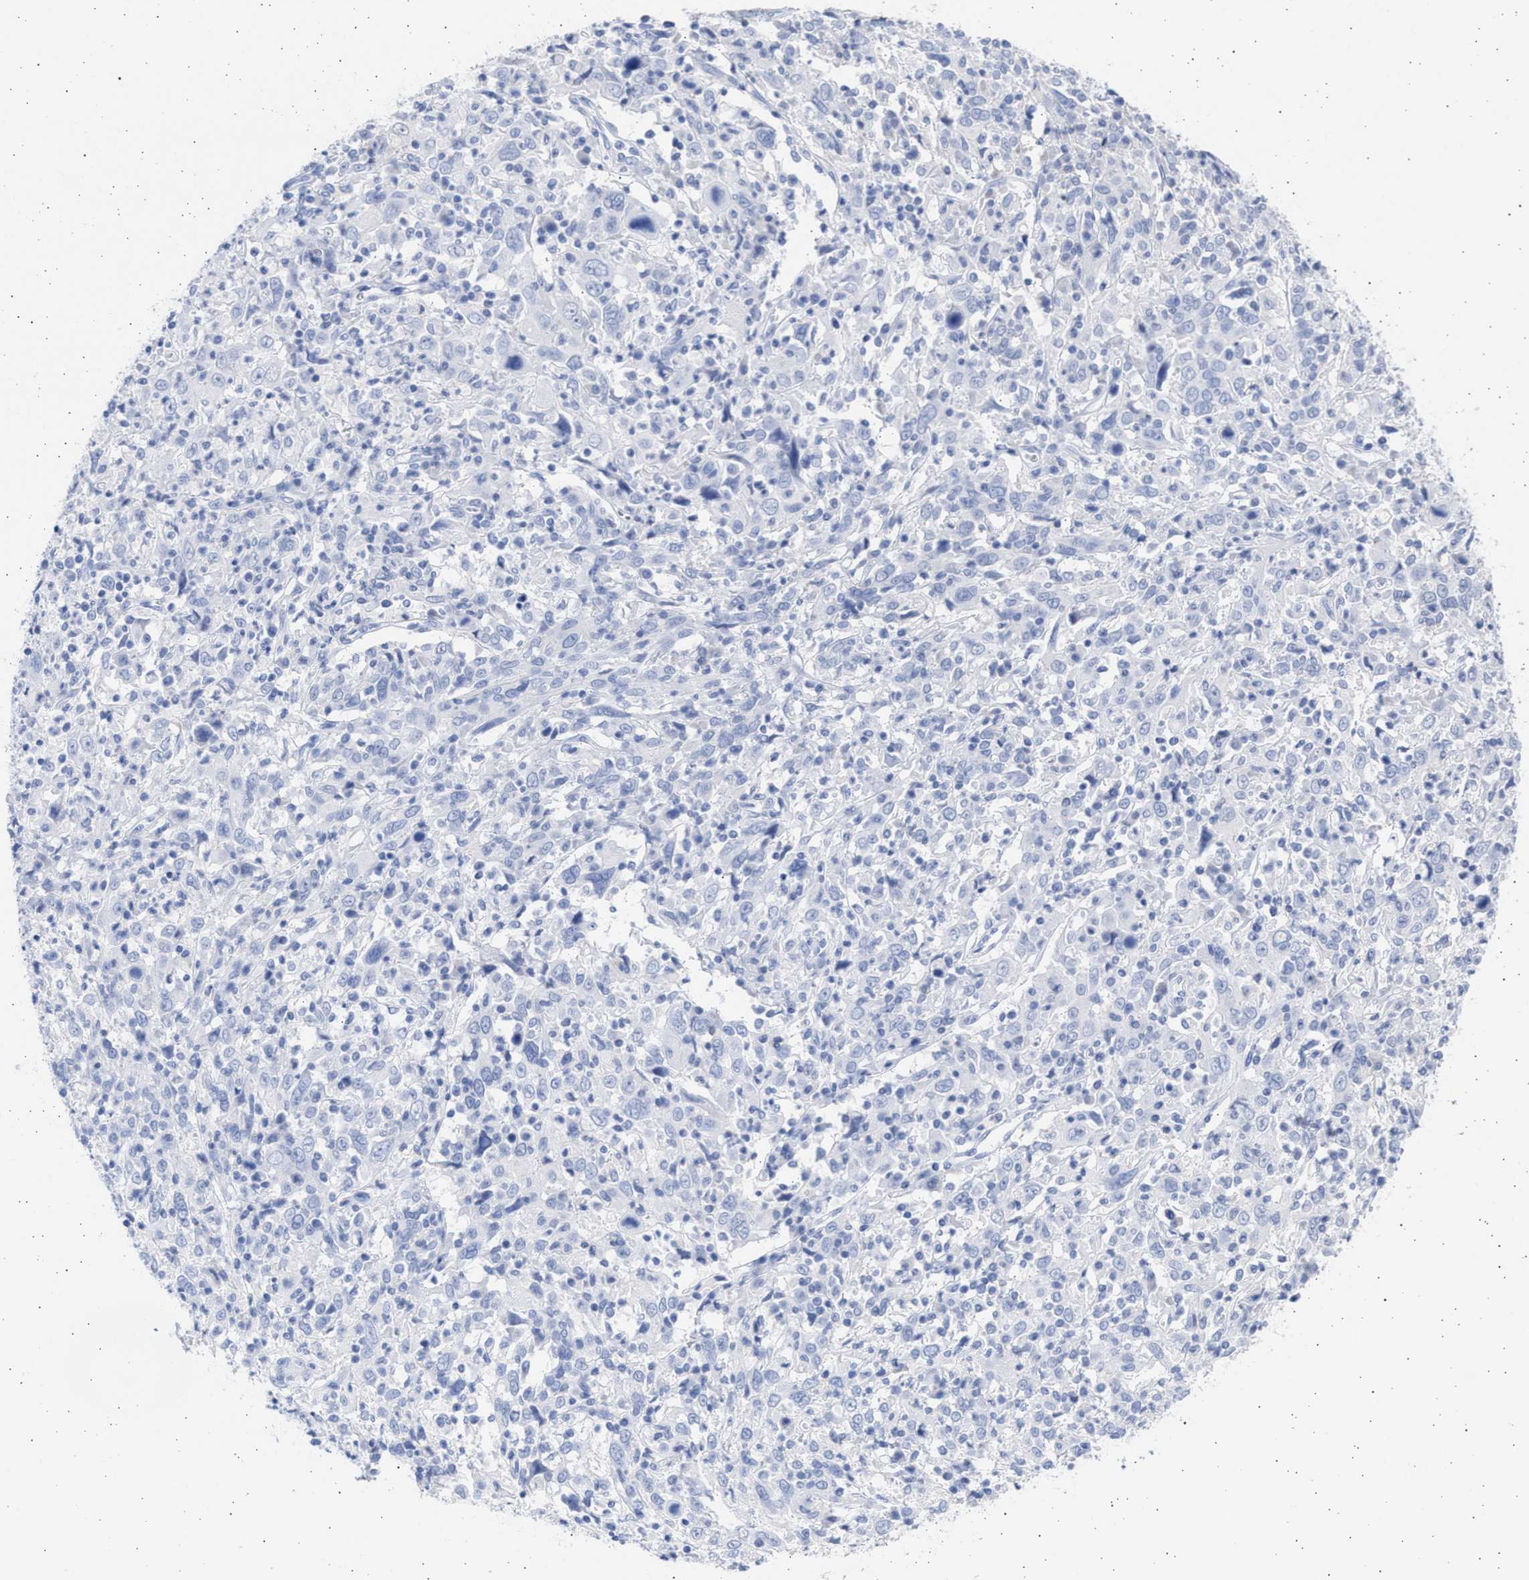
{"staining": {"intensity": "negative", "quantity": "none", "location": "none"}, "tissue": "cervical cancer", "cell_type": "Tumor cells", "image_type": "cancer", "snomed": [{"axis": "morphology", "description": "Squamous cell carcinoma, NOS"}, {"axis": "topography", "description": "Cervix"}], "caption": "This is a micrograph of immunohistochemistry (IHC) staining of squamous cell carcinoma (cervical), which shows no staining in tumor cells. (DAB (3,3'-diaminobenzidine) immunohistochemistry, high magnification).", "gene": "ALDOC", "patient": {"sex": "female", "age": 46}}